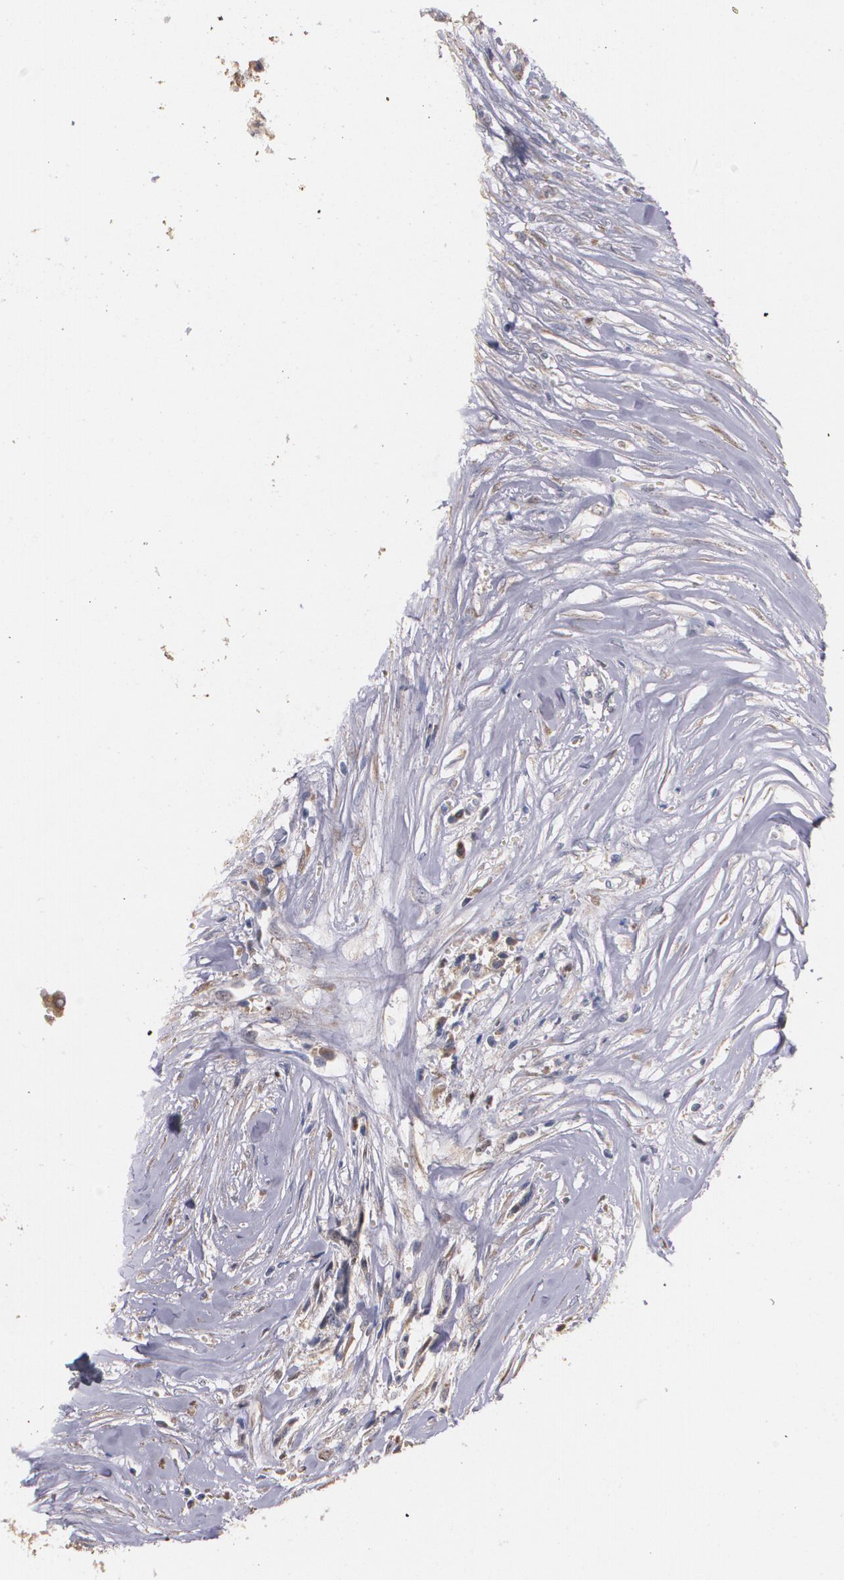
{"staining": {"intensity": "weak", "quantity": "<25%", "location": "cytoplasmic/membranous,nuclear"}, "tissue": "head and neck cancer", "cell_type": "Tumor cells", "image_type": "cancer", "snomed": [{"axis": "morphology", "description": "Squamous cell carcinoma, NOS"}, {"axis": "topography", "description": "Salivary gland"}, {"axis": "topography", "description": "Head-Neck"}], "caption": "Micrograph shows no significant protein staining in tumor cells of head and neck cancer.", "gene": "ATF3", "patient": {"sex": "male", "age": 70}}